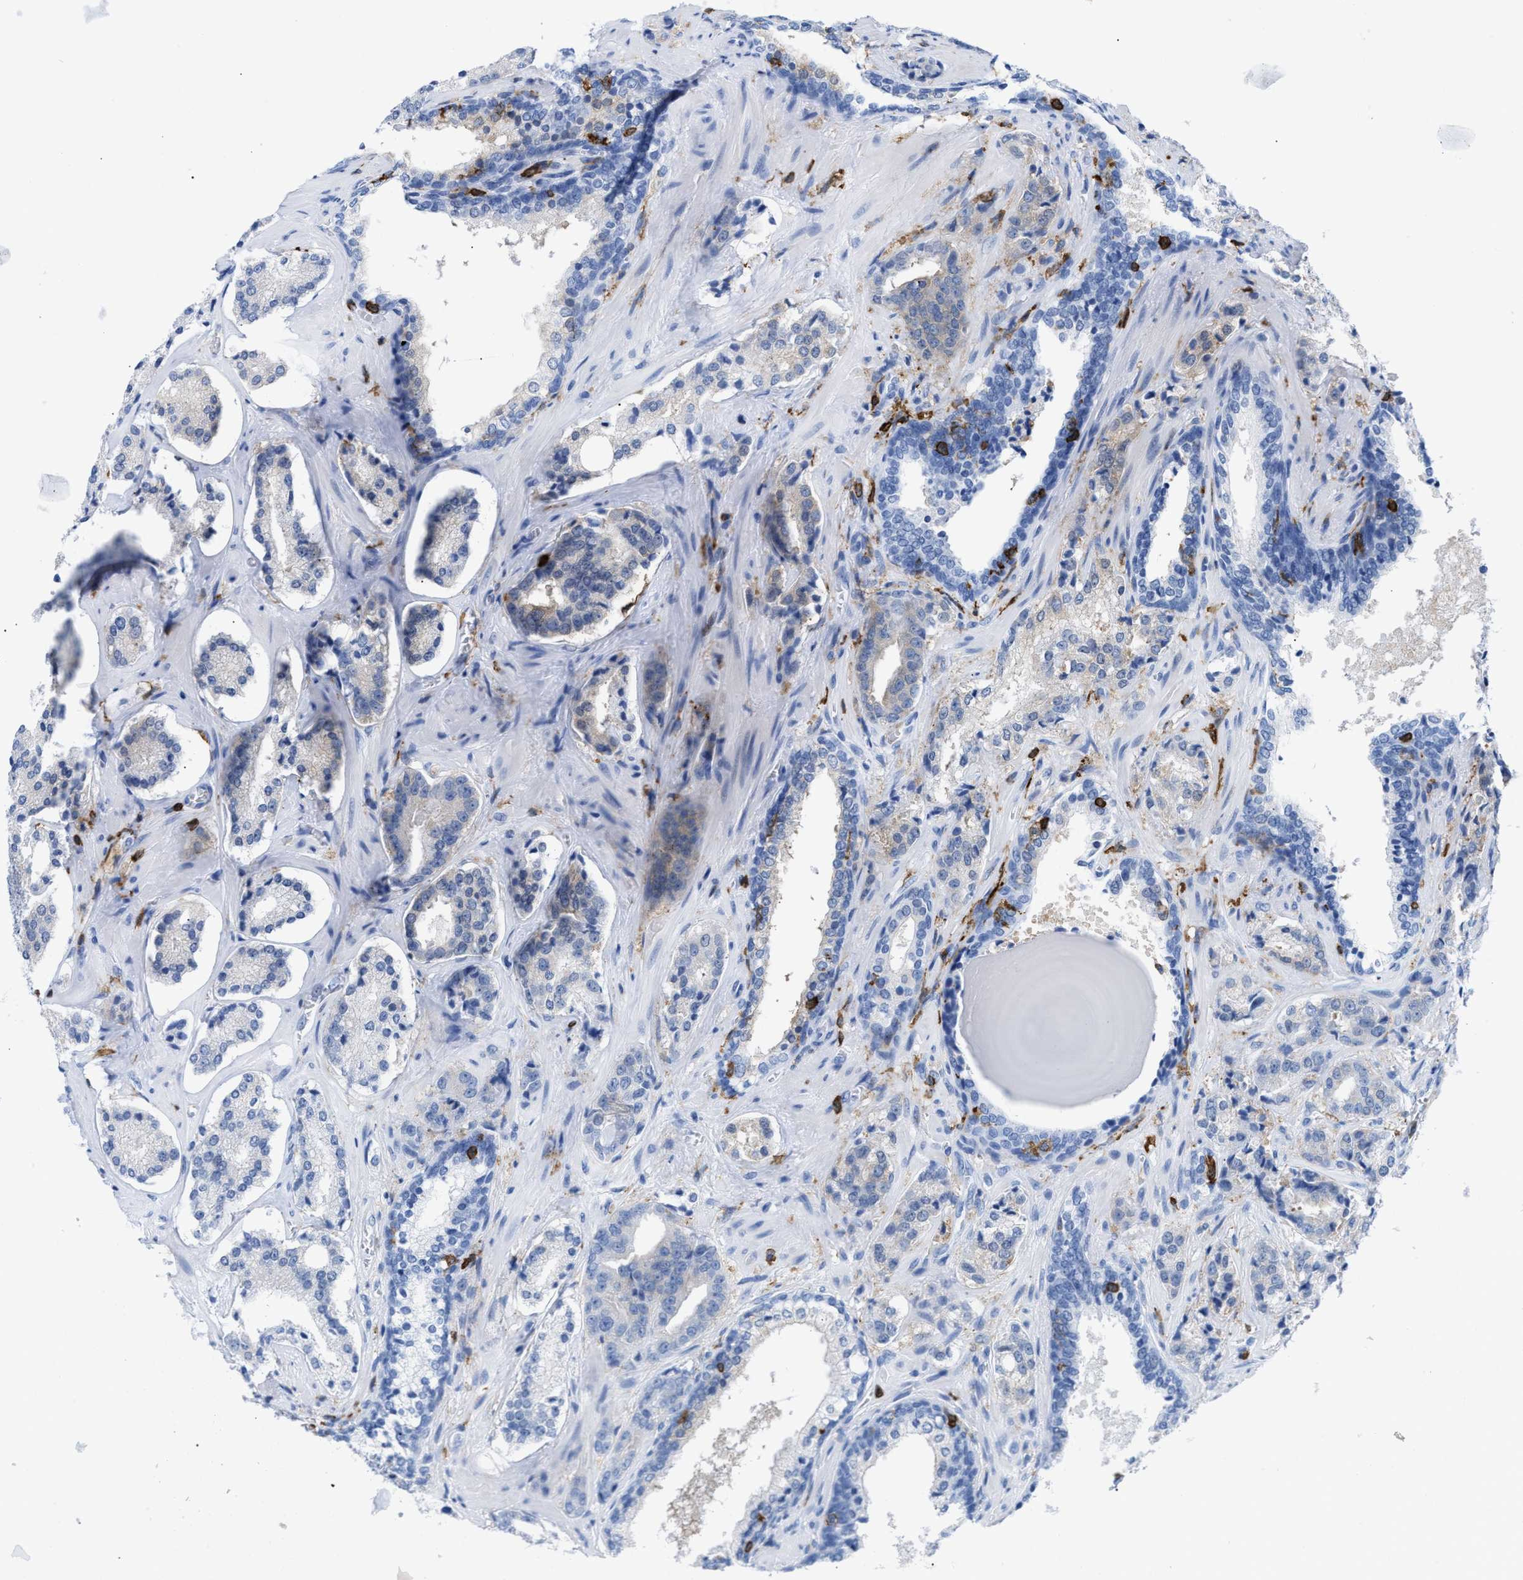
{"staining": {"intensity": "negative", "quantity": "none", "location": "none"}, "tissue": "prostate cancer", "cell_type": "Tumor cells", "image_type": "cancer", "snomed": [{"axis": "morphology", "description": "Adenocarcinoma, High grade"}, {"axis": "topography", "description": "Prostate"}], "caption": "This is an immunohistochemistry micrograph of human prostate cancer. There is no staining in tumor cells.", "gene": "LCP1", "patient": {"sex": "male", "age": 60}}